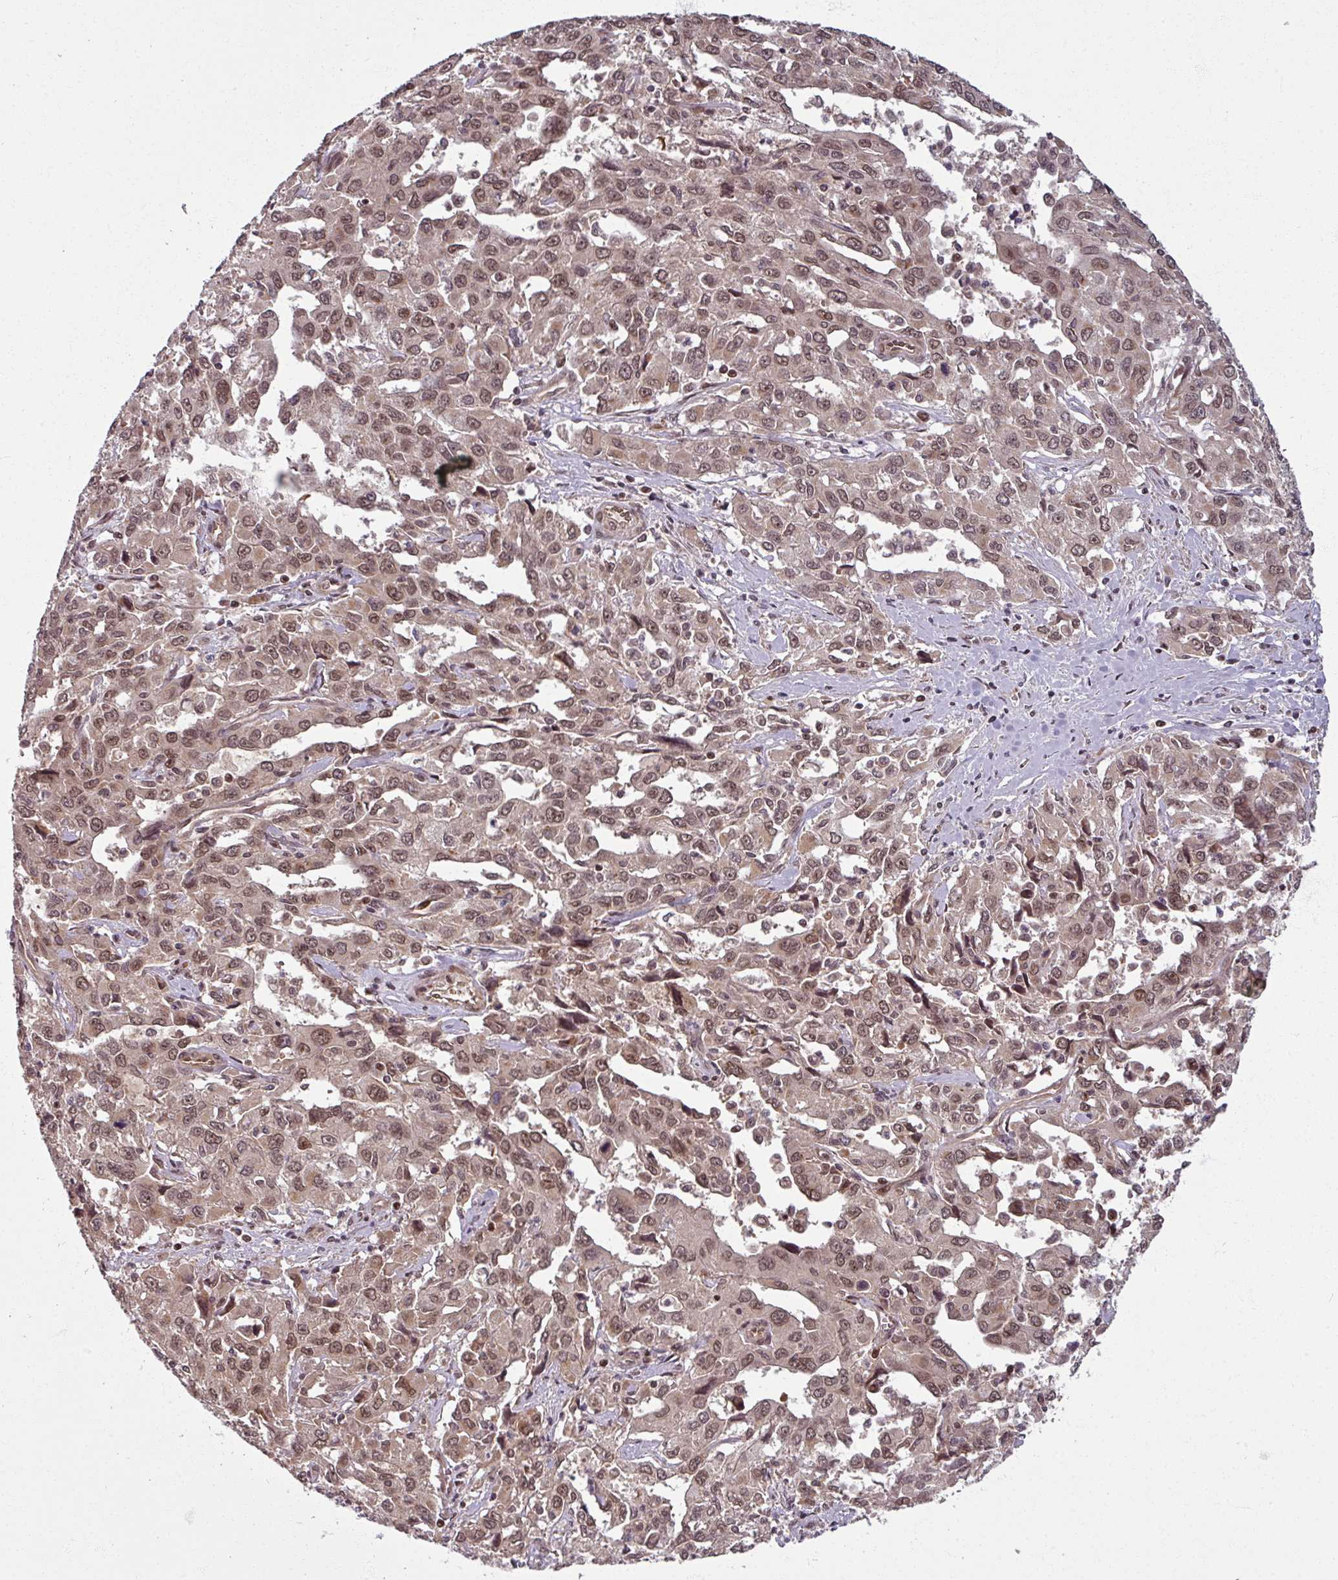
{"staining": {"intensity": "moderate", "quantity": ">75%", "location": "nuclear"}, "tissue": "liver cancer", "cell_type": "Tumor cells", "image_type": "cancer", "snomed": [{"axis": "morphology", "description": "Carcinoma, Hepatocellular, NOS"}, {"axis": "topography", "description": "Liver"}], "caption": "A high-resolution photomicrograph shows immunohistochemistry staining of hepatocellular carcinoma (liver), which displays moderate nuclear expression in approximately >75% of tumor cells. (DAB IHC, brown staining for protein, blue staining for nuclei).", "gene": "SWI5", "patient": {"sex": "male", "age": 63}}